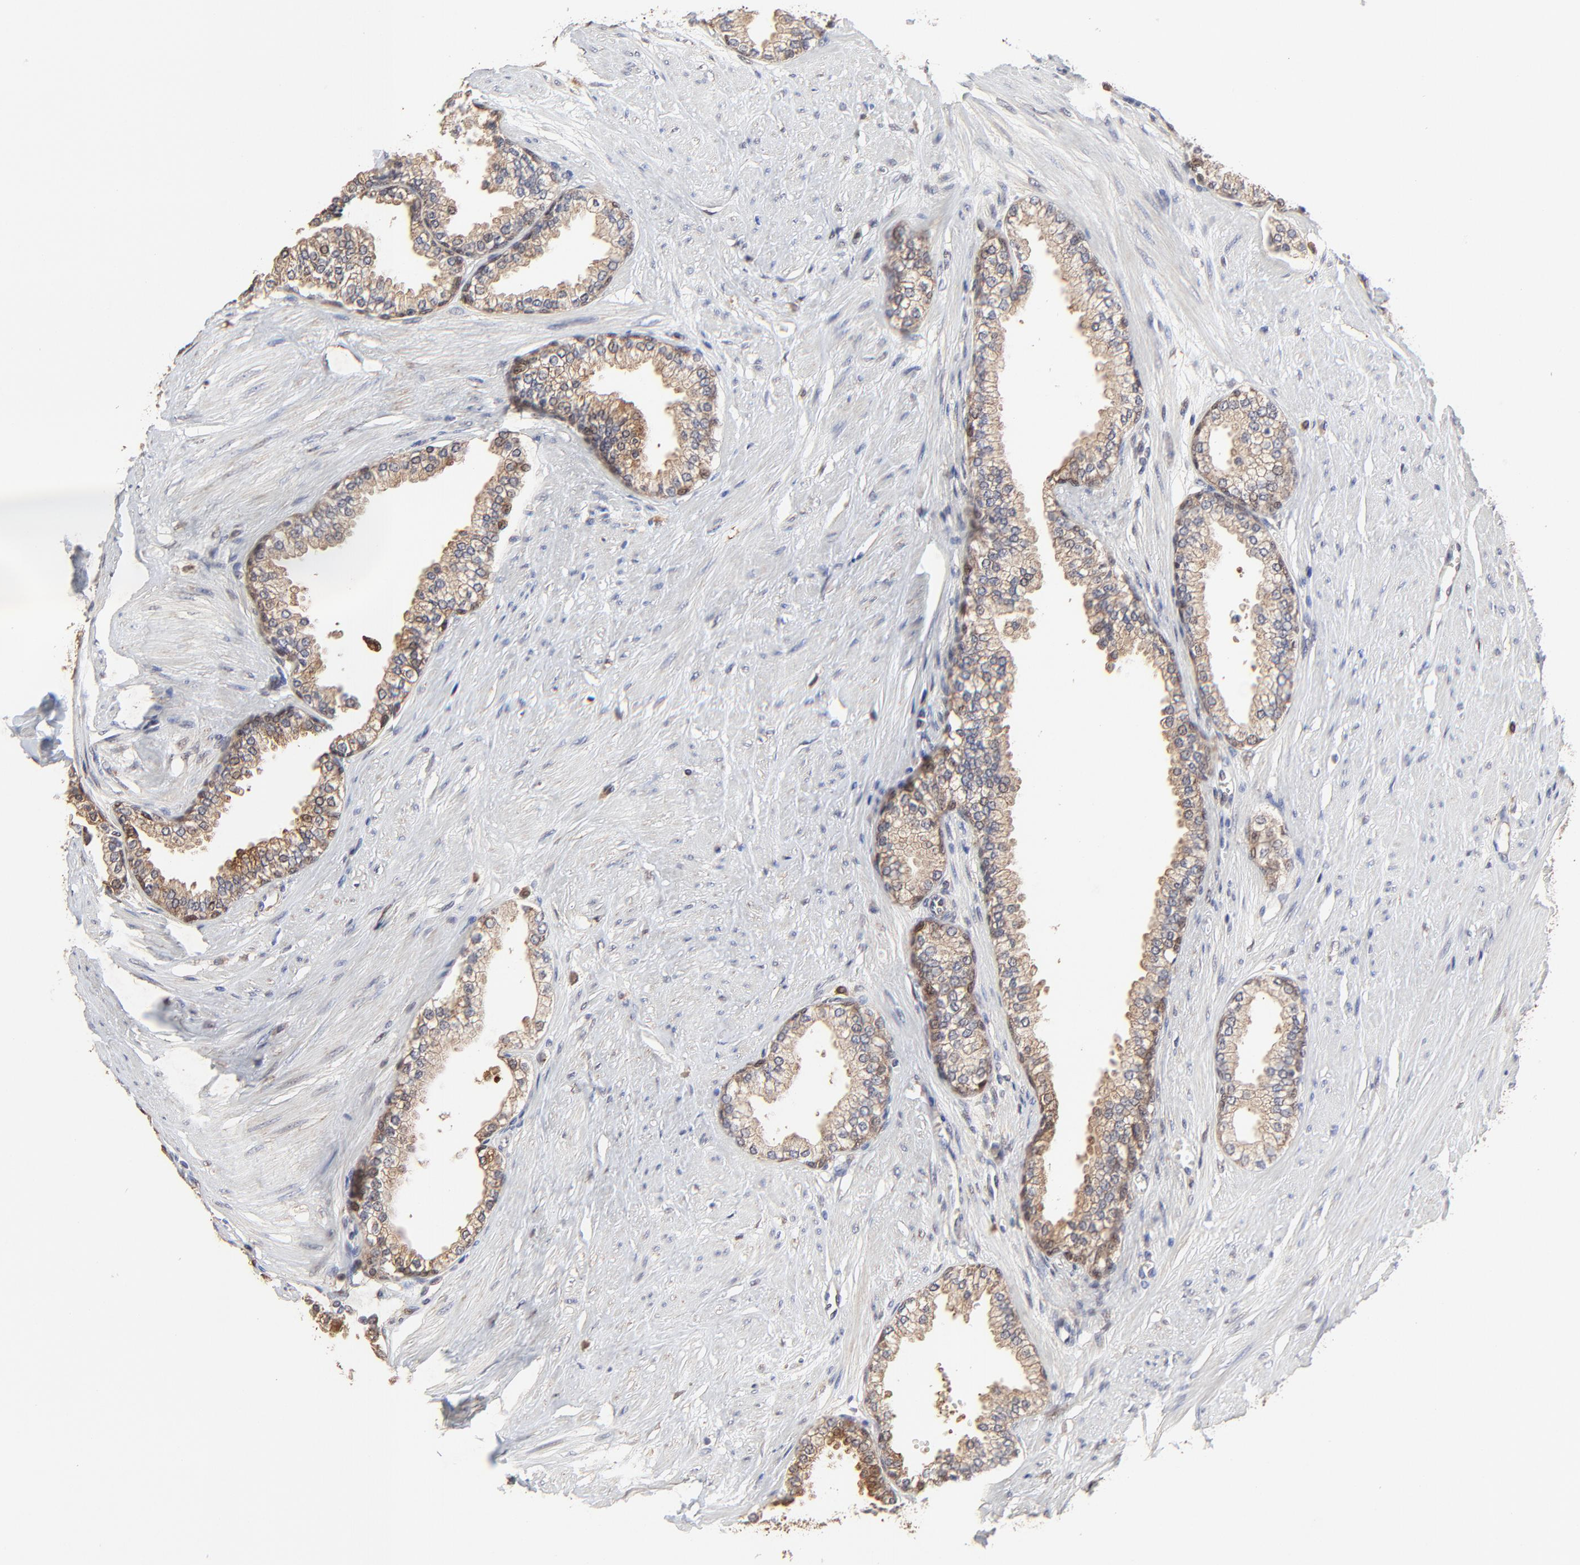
{"staining": {"intensity": "moderate", "quantity": ">75%", "location": "cytoplasmic/membranous"}, "tissue": "prostate", "cell_type": "Glandular cells", "image_type": "normal", "snomed": [{"axis": "morphology", "description": "Normal tissue, NOS"}, {"axis": "topography", "description": "Prostate"}], "caption": "Immunohistochemistry (IHC) micrograph of normal prostate: prostate stained using IHC shows medium levels of moderate protein expression localized specifically in the cytoplasmic/membranous of glandular cells, appearing as a cytoplasmic/membranous brown color.", "gene": "LGALS3", "patient": {"sex": "male", "age": 64}}